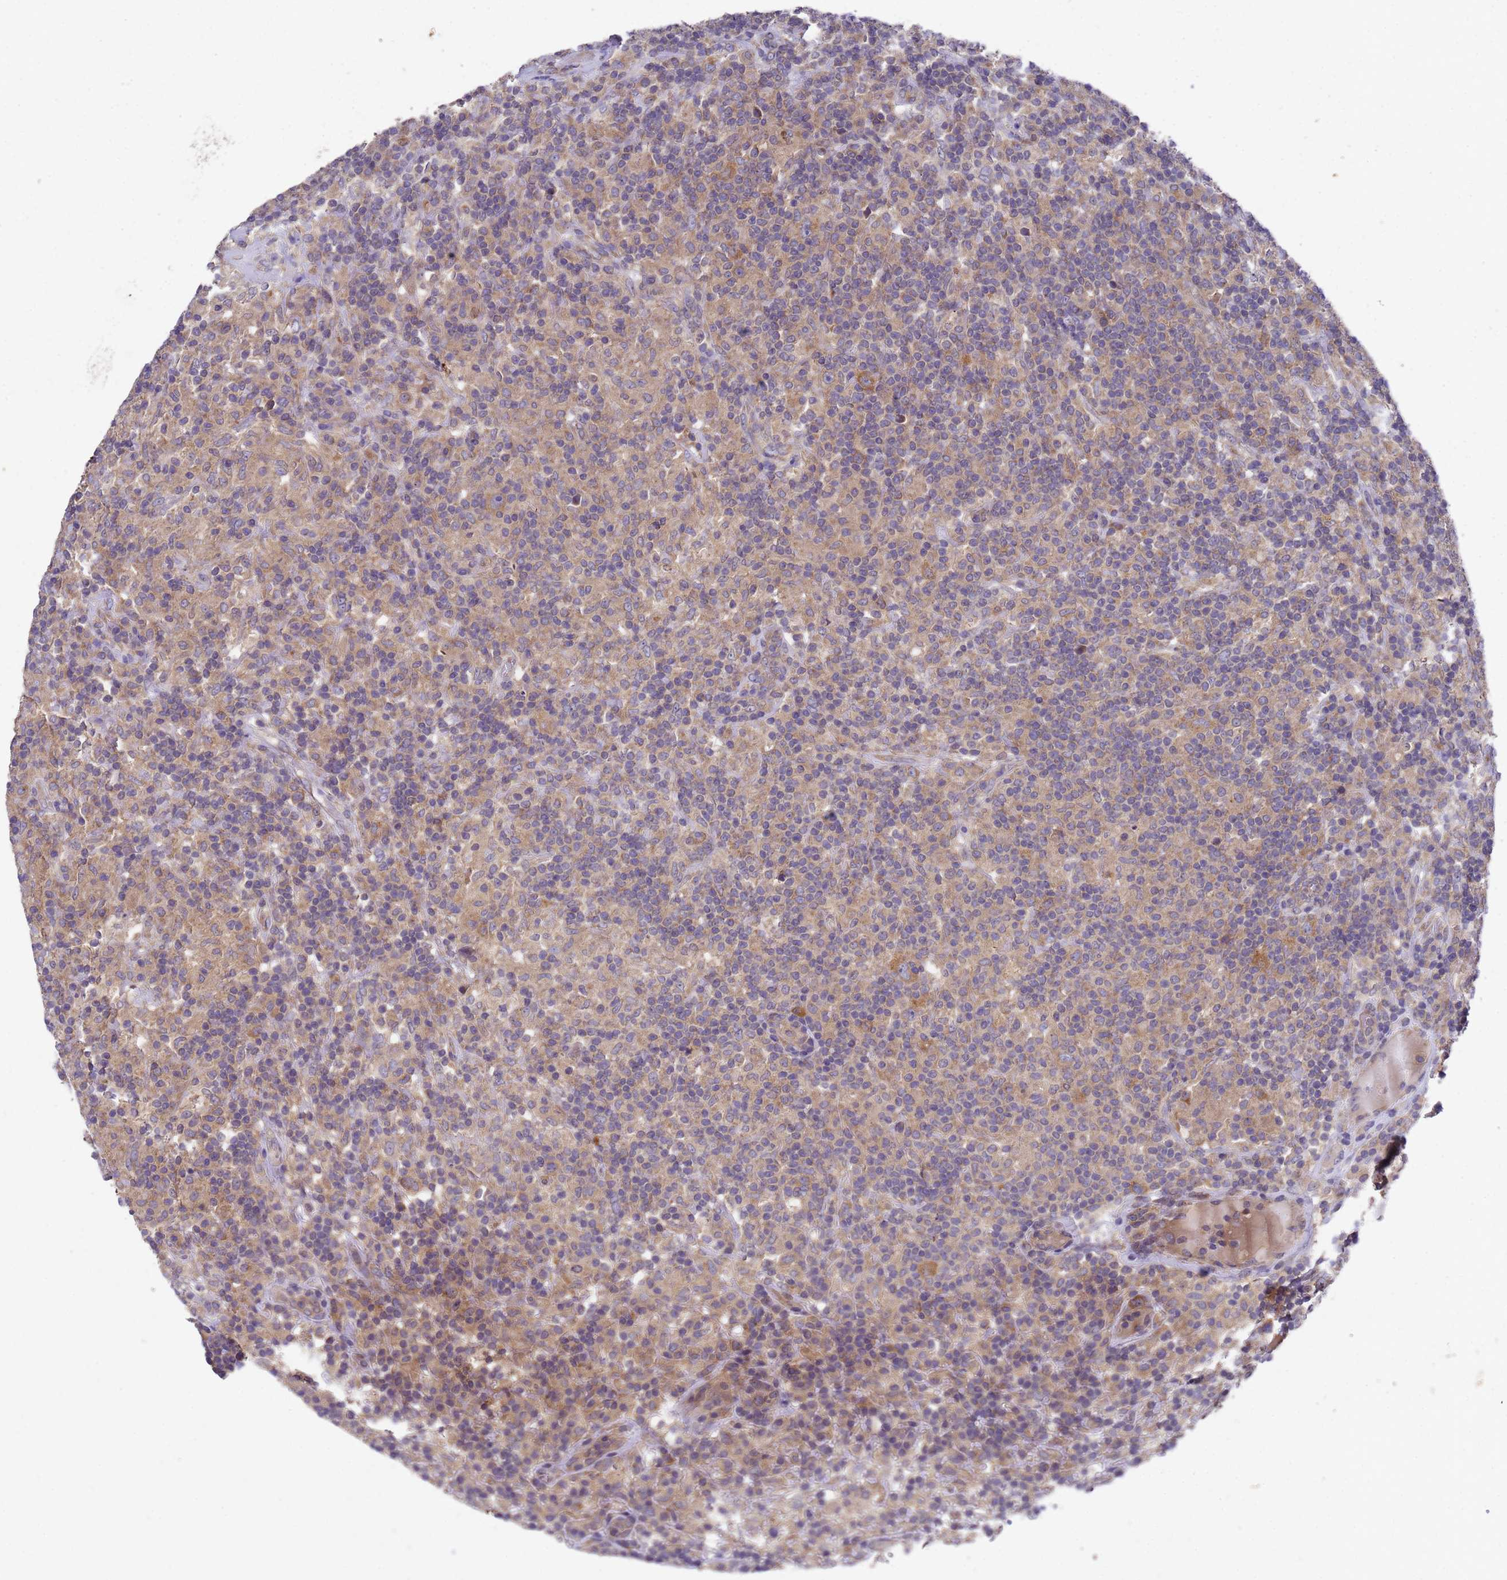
{"staining": {"intensity": "moderate", "quantity": ">75%", "location": "cytoplasmic/membranous"}, "tissue": "lymphoma", "cell_type": "Tumor cells", "image_type": "cancer", "snomed": [{"axis": "morphology", "description": "Hodgkin's disease, NOS"}, {"axis": "topography", "description": "Lymph node"}], "caption": "Moderate cytoplasmic/membranous protein positivity is present in about >75% of tumor cells in lymphoma.", "gene": "DCAF12L2", "patient": {"sex": "male", "age": 70}}